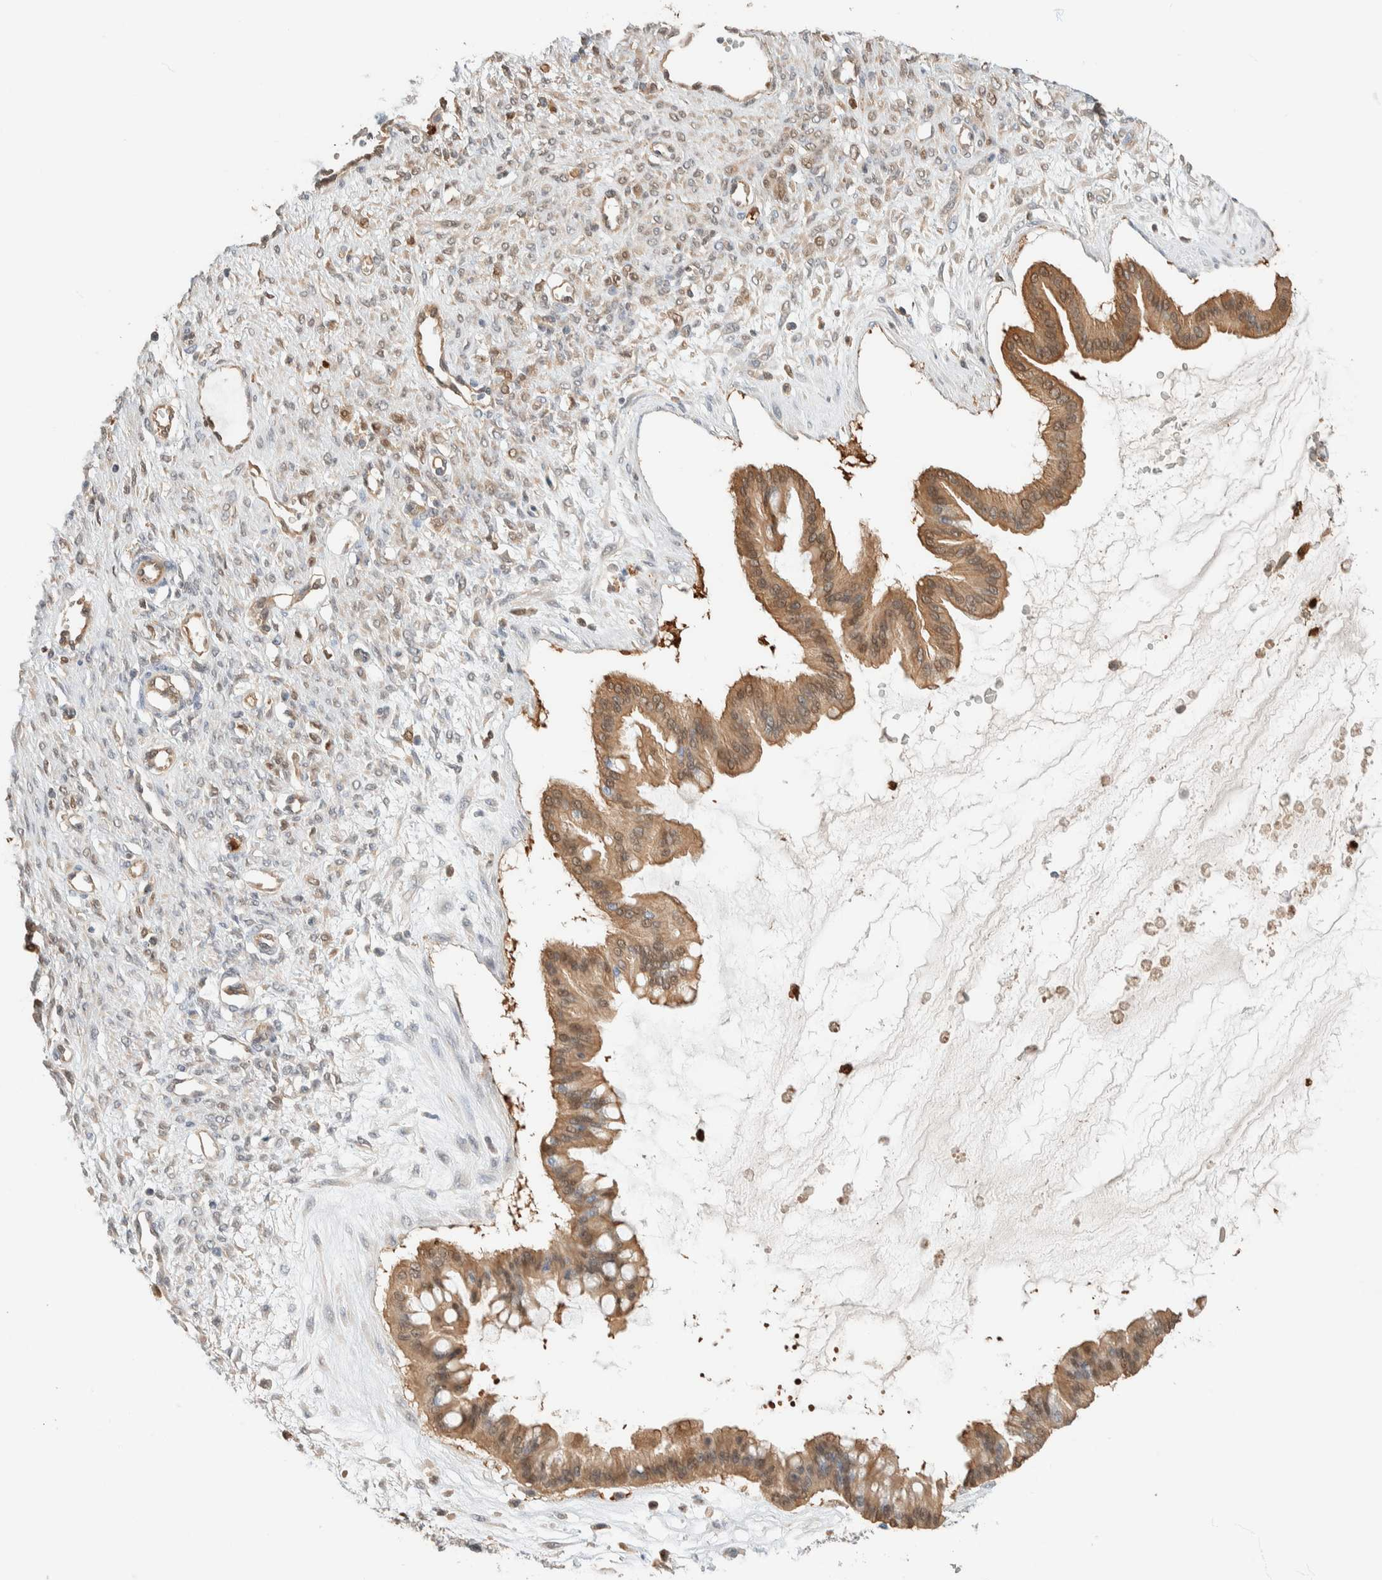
{"staining": {"intensity": "moderate", "quantity": ">75%", "location": "cytoplasmic/membranous,nuclear"}, "tissue": "ovarian cancer", "cell_type": "Tumor cells", "image_type": "cancer", "snomed": [{"axis": "morphology", "description": "Cystadenocarcinoma, mucinous, NOS"}, {"axis": "topography", "description": "Ovary"}], "caption": "DAB (3,3'-diaminobenzidine) immunohistochemical staining of mucinous cystadenocarcinoma (ovarian) reveals moderate cytoplasmic/membranous and nuclear protein positivity in approximately >75% of tumor cells. (DAB (3,3'-diaminobenzidine) IHC, brown staining for protein, blue staining for nuclei).", "gene": "SETD4", "patient": {"sex": "female", "age": 73}}